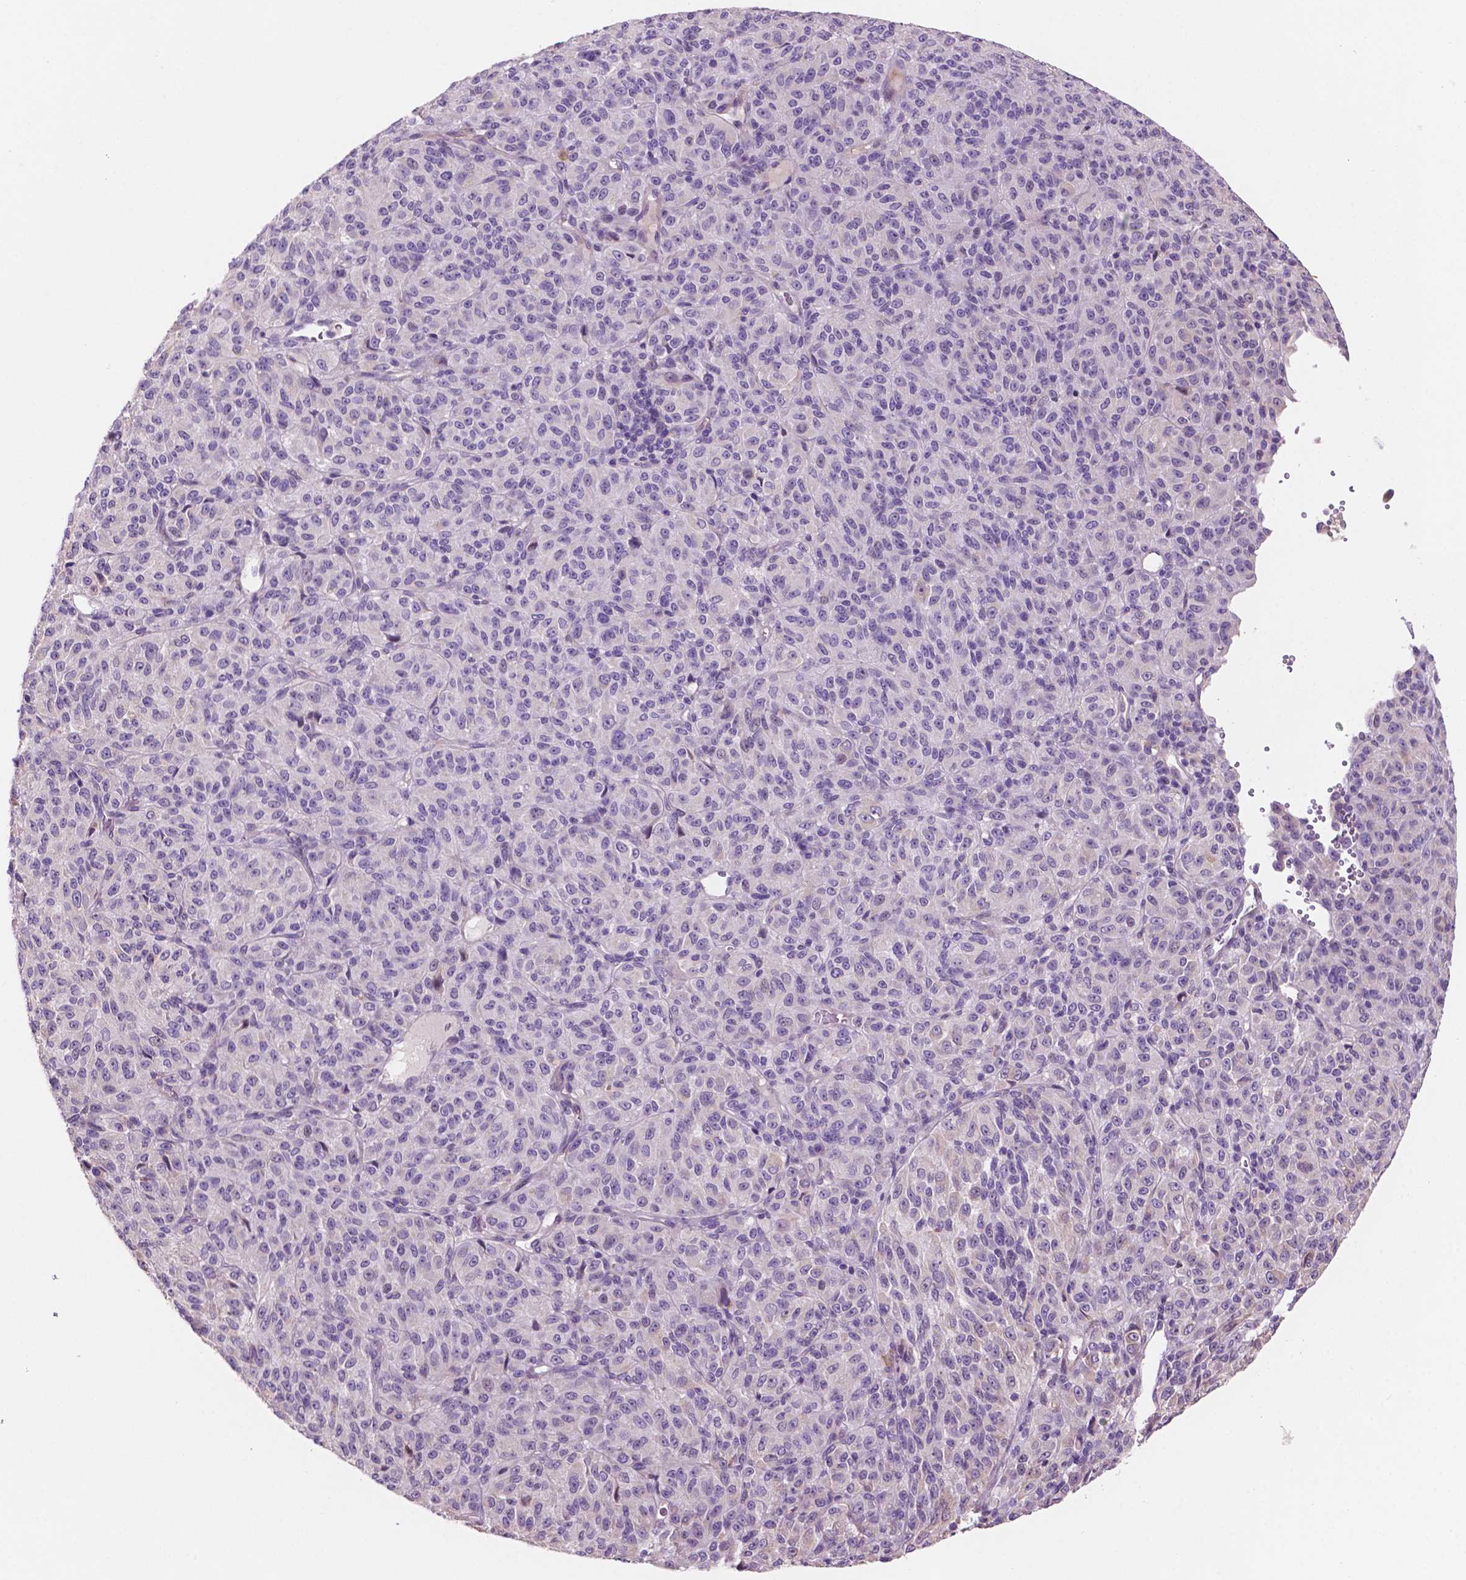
{"staining": {"intensity": "negative", "quantity": "none", "location": "none"}, "tissue": "melanoma", "cell_type": "Tumor cells", "image_type": "cancer", "snomed": [{"axis": "morphology", "description": "Malignant melanoma, Metastatic site"}, {"axis": "topography", "description": "Brain"}], "caption": "Tumor cells are negative for protein expression in human melanoma. (DAB (3,3'-diaminobenzidine) immunohistochemistry (IHC), high magnification).", "gene": "LRP1B", "patient": {"sex": "female", "age": 56}}